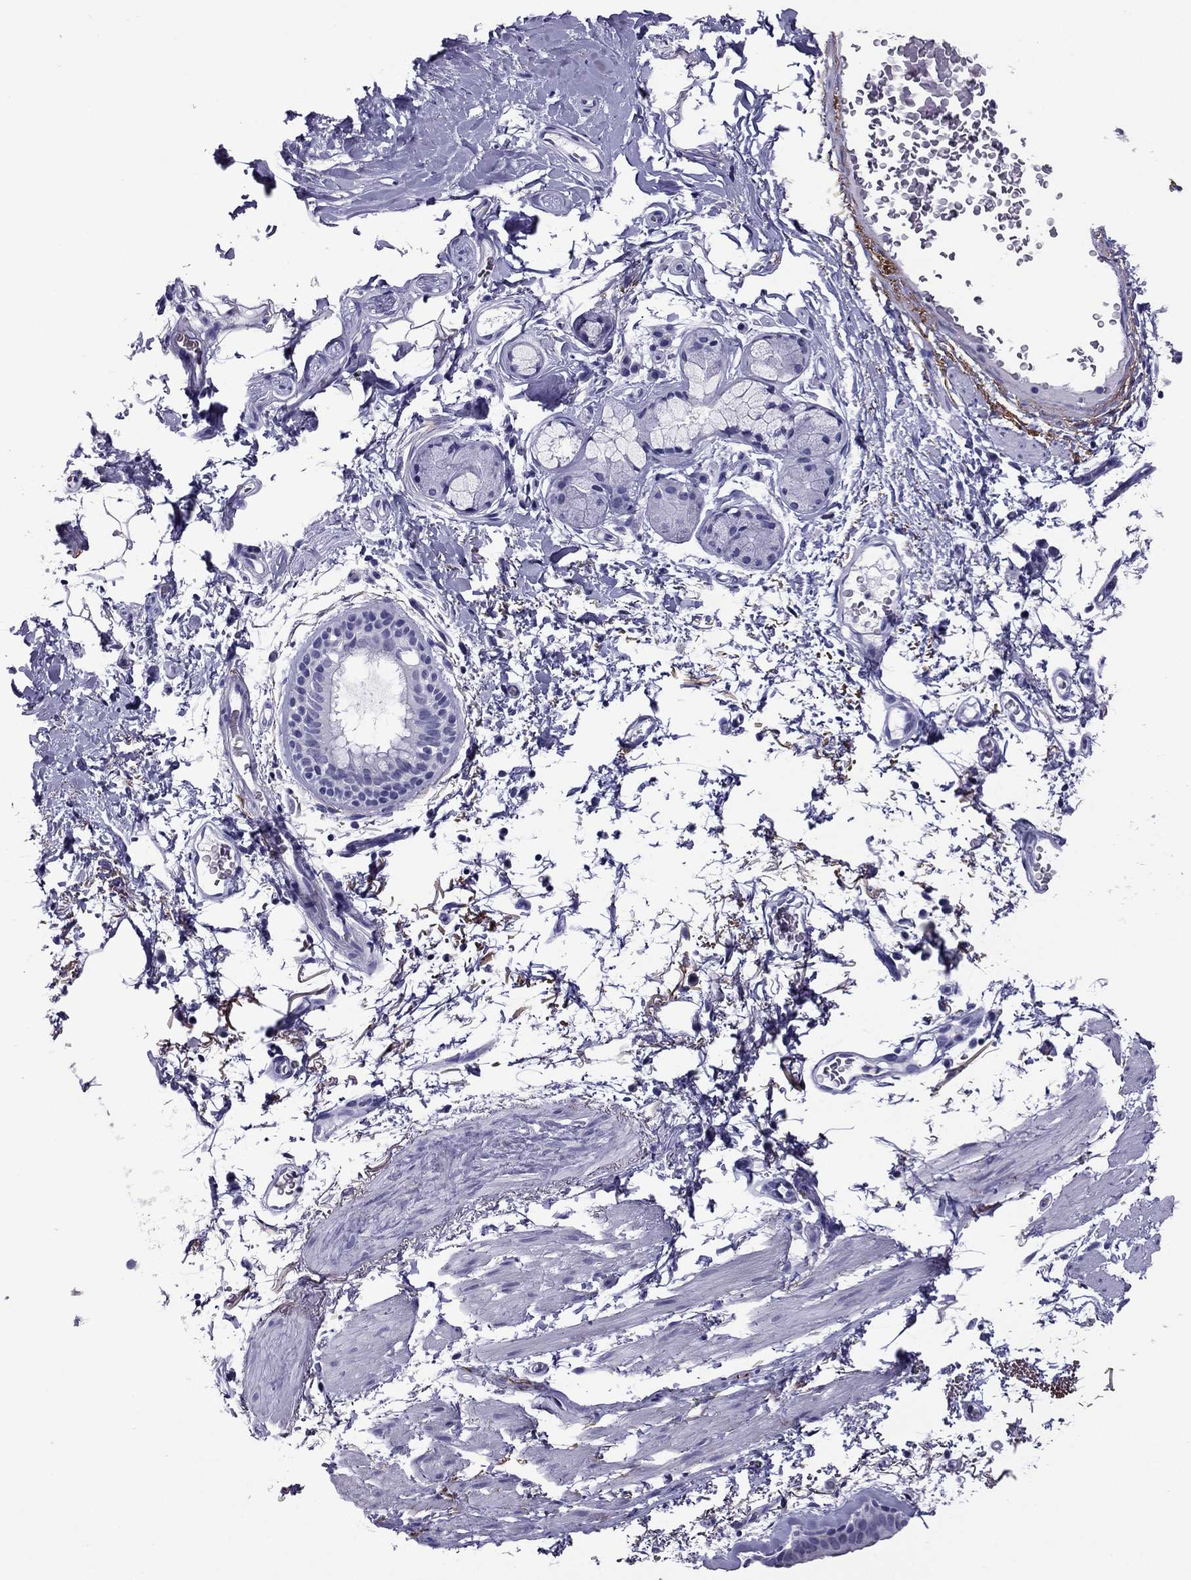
{"staining": {"intensity": "weak", "quantity": "<25%", "location": "cytoplasmic/membranous"}, "tissue": "bronchus", "cell_type": "Respiratory epithelial cells", "image_type": "normal", "snomed": [{"axis": "morphology", "description": "Normal tissue, NOS"}, {"axis": "topography", "description": "Lymph node"}, {"axis": "topography", "description": "Bronchus"}], "caption": "A high-resolution image shows immunohistochemistry (IHC) staining of unremarkable bronchus, which demonstrates no significant positivity in respiratory epithelial cells. (DAB (3,3'-diaminobenzidine) immunohistochemistry (IHC) visualized using brightfield microscopy, high magnification).", "gene": "MYLK3", "patient": {"sex": "female", "age": 70}}